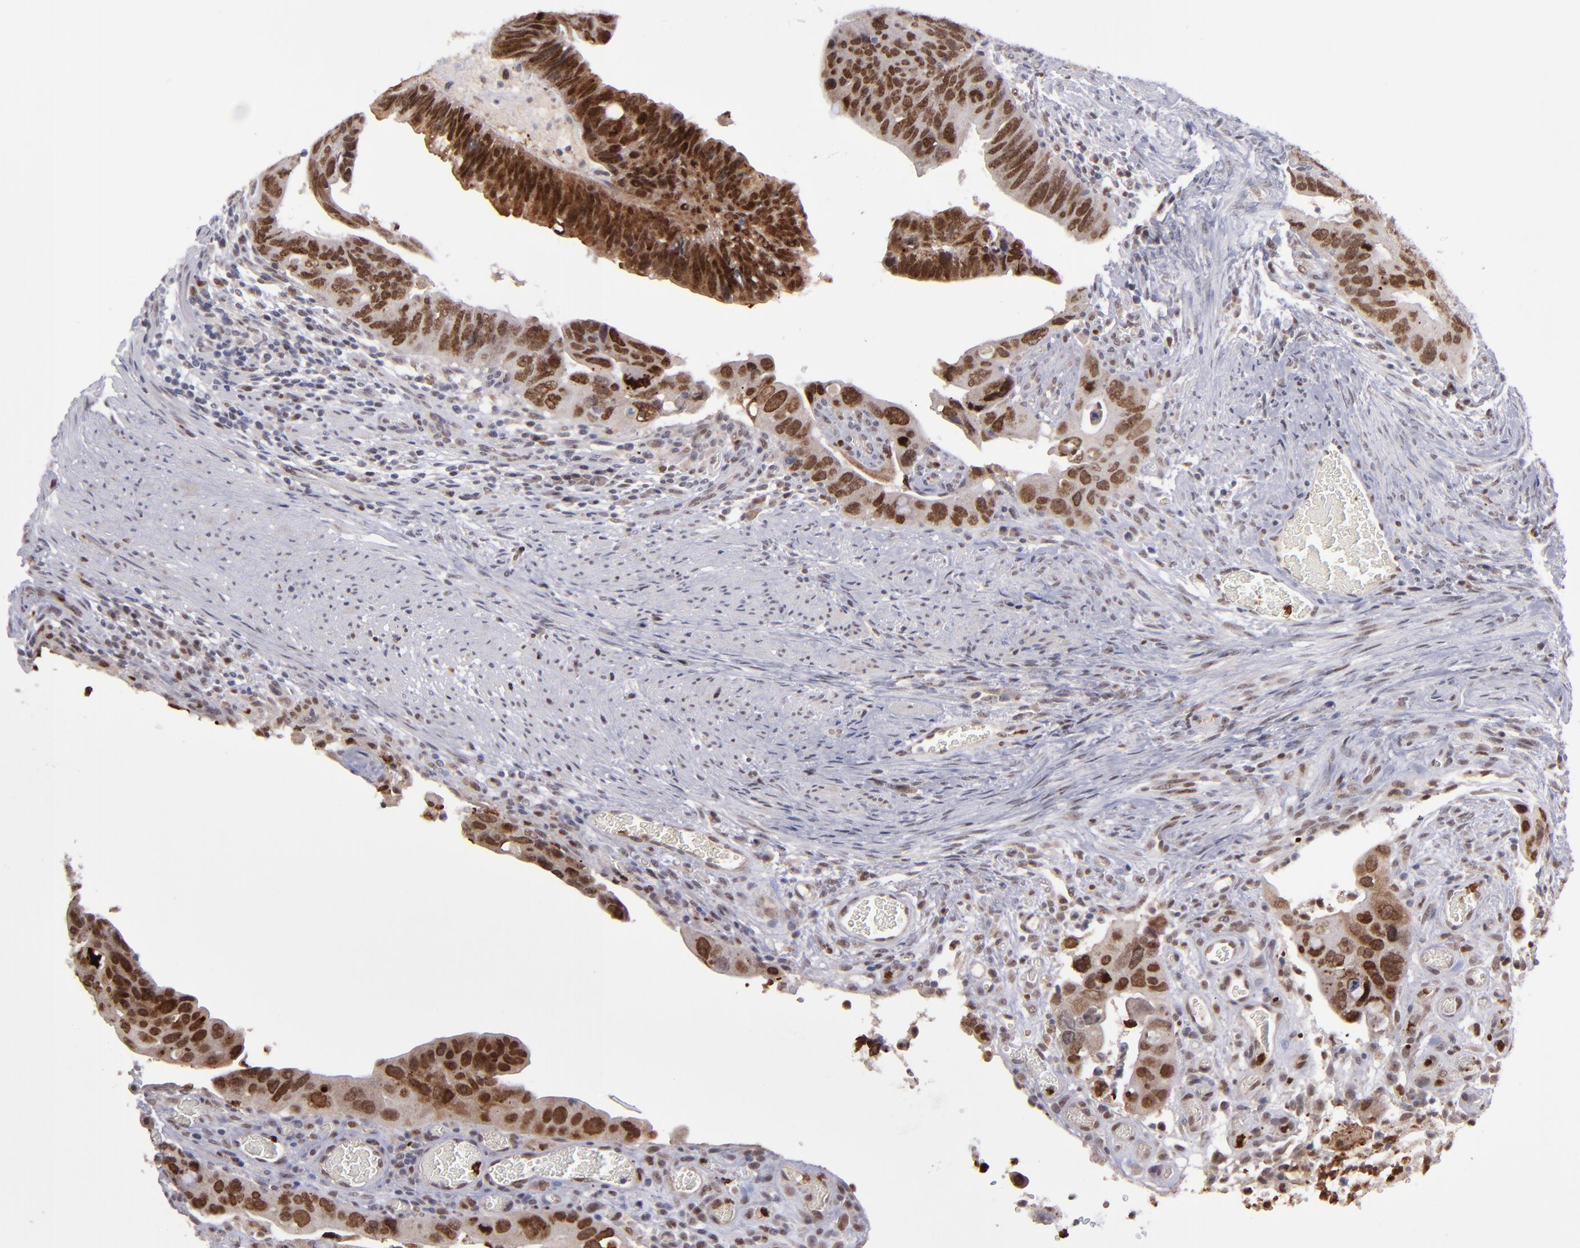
{"staining": {"intensity": "strong", "quantity": ">75%", "location": "nuclear"}, "tissue": "colorectal cancer", "cell_type": "Tumor cells", "image_type": "cancer", "snomed": [{"axis": "morphology", "description": "Adenocarcinoma, NOS"}, {"axis": "topography", "description": "Rectum"}], "caption": "Human colorectal adenocarcinoma stained with a brown dye demonstrates strong nuclear positive expression in about >75% of tumor cells.", "gene": "RREB1", "patient": {"sex": "male", "age": 53}}